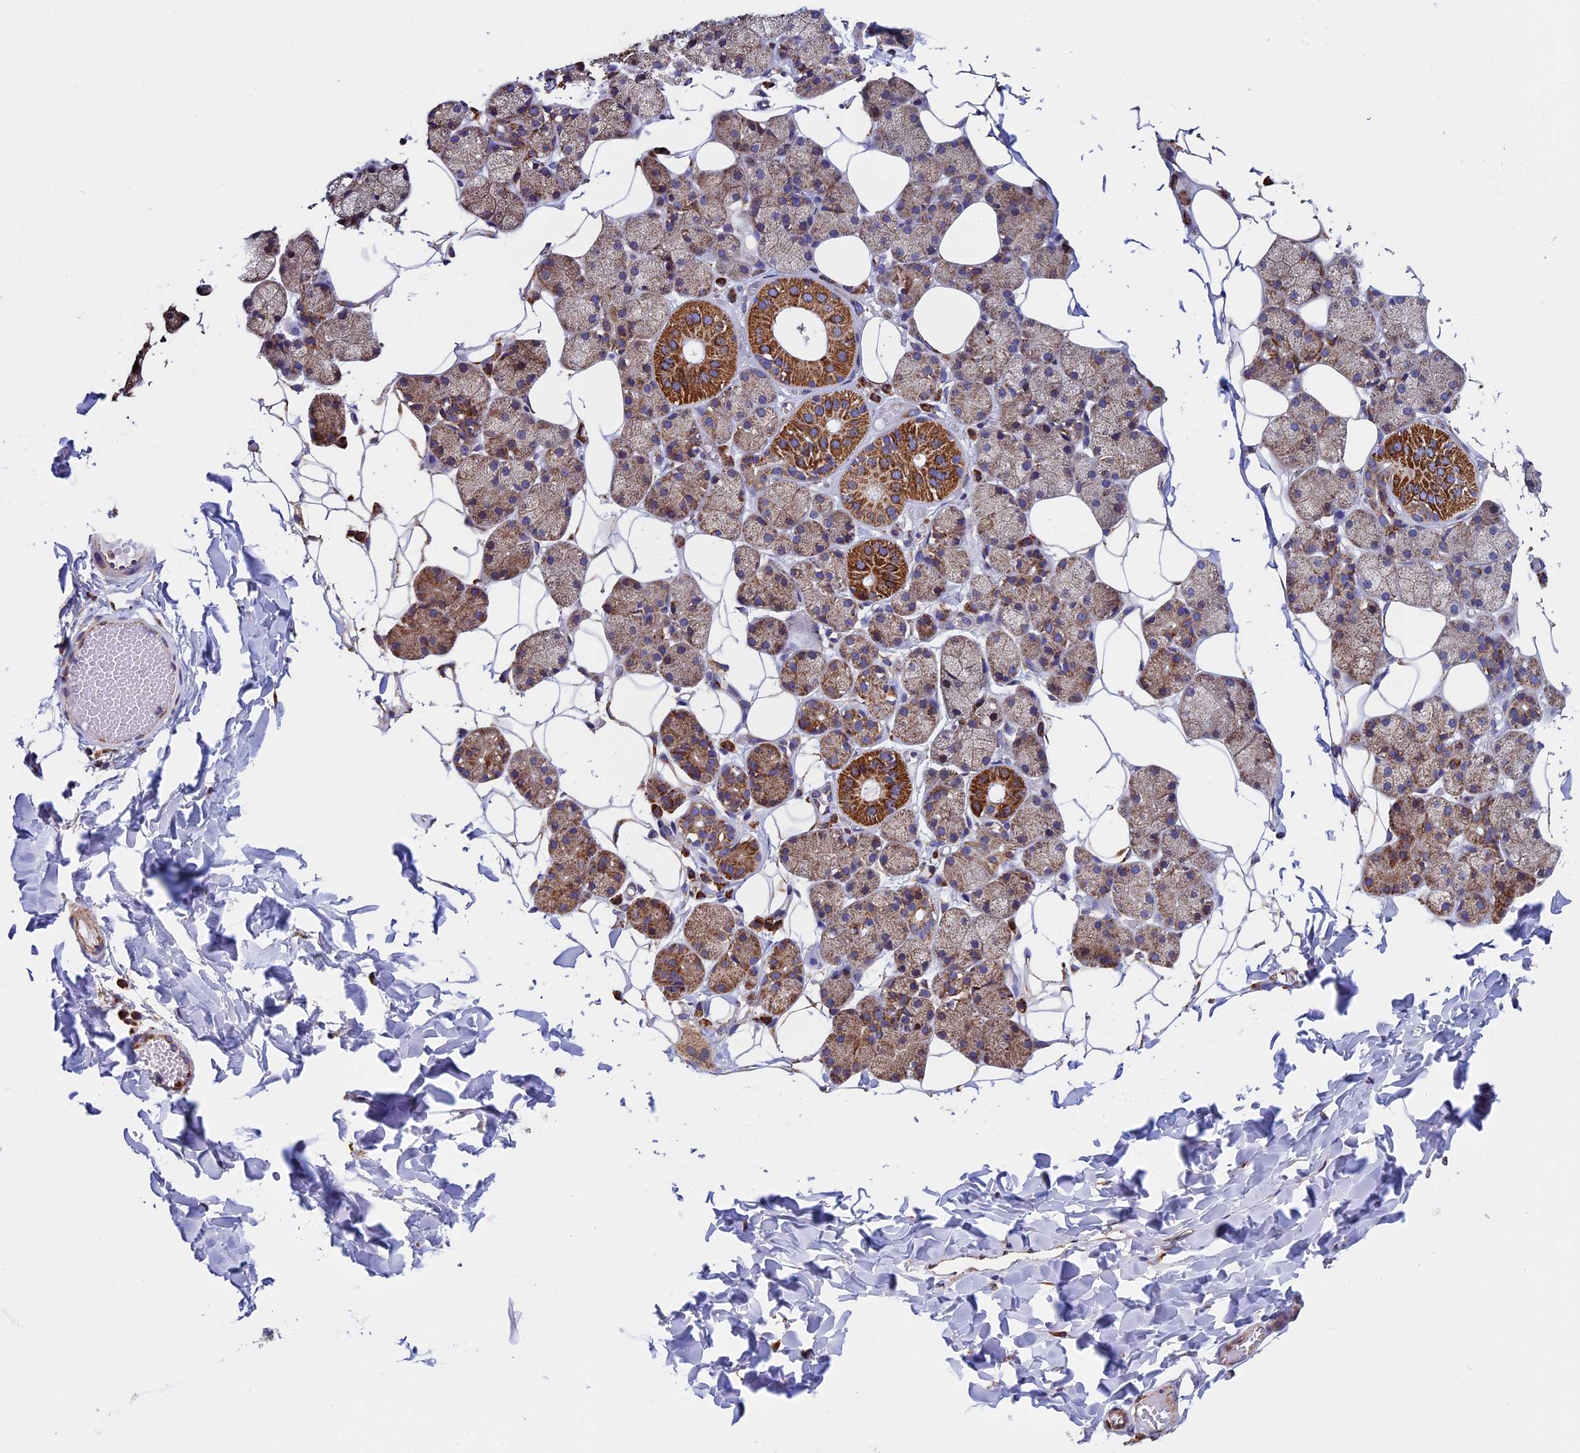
{"staining": {"intensity": "strong", "quantity": "25%-75%", "location": "cytoplasmic/membranous"}, "tissue": "salivary gland", "cell_type": "Glandular cells", "image_type": "normal", "snomed": [{"axis": "morphology", "description": "Normal tissue, NOS"}, {"axis": "topography", "description": "Salivary gland"}], "caption": "Immunohistochemical staining of unremarkable salivary gland demonstrates high levels of strong cytoplasmic/membranous positivity in approximately 25%-75% of glandular cells. Using DAB (3,3'-diaminobenzidine) (brown) and hematoxylin (blue) stains, captured at high magnification using brightfield microscopy.", "gene": "SLC9A5", "patient": {"sex": "female", "age": 33}}